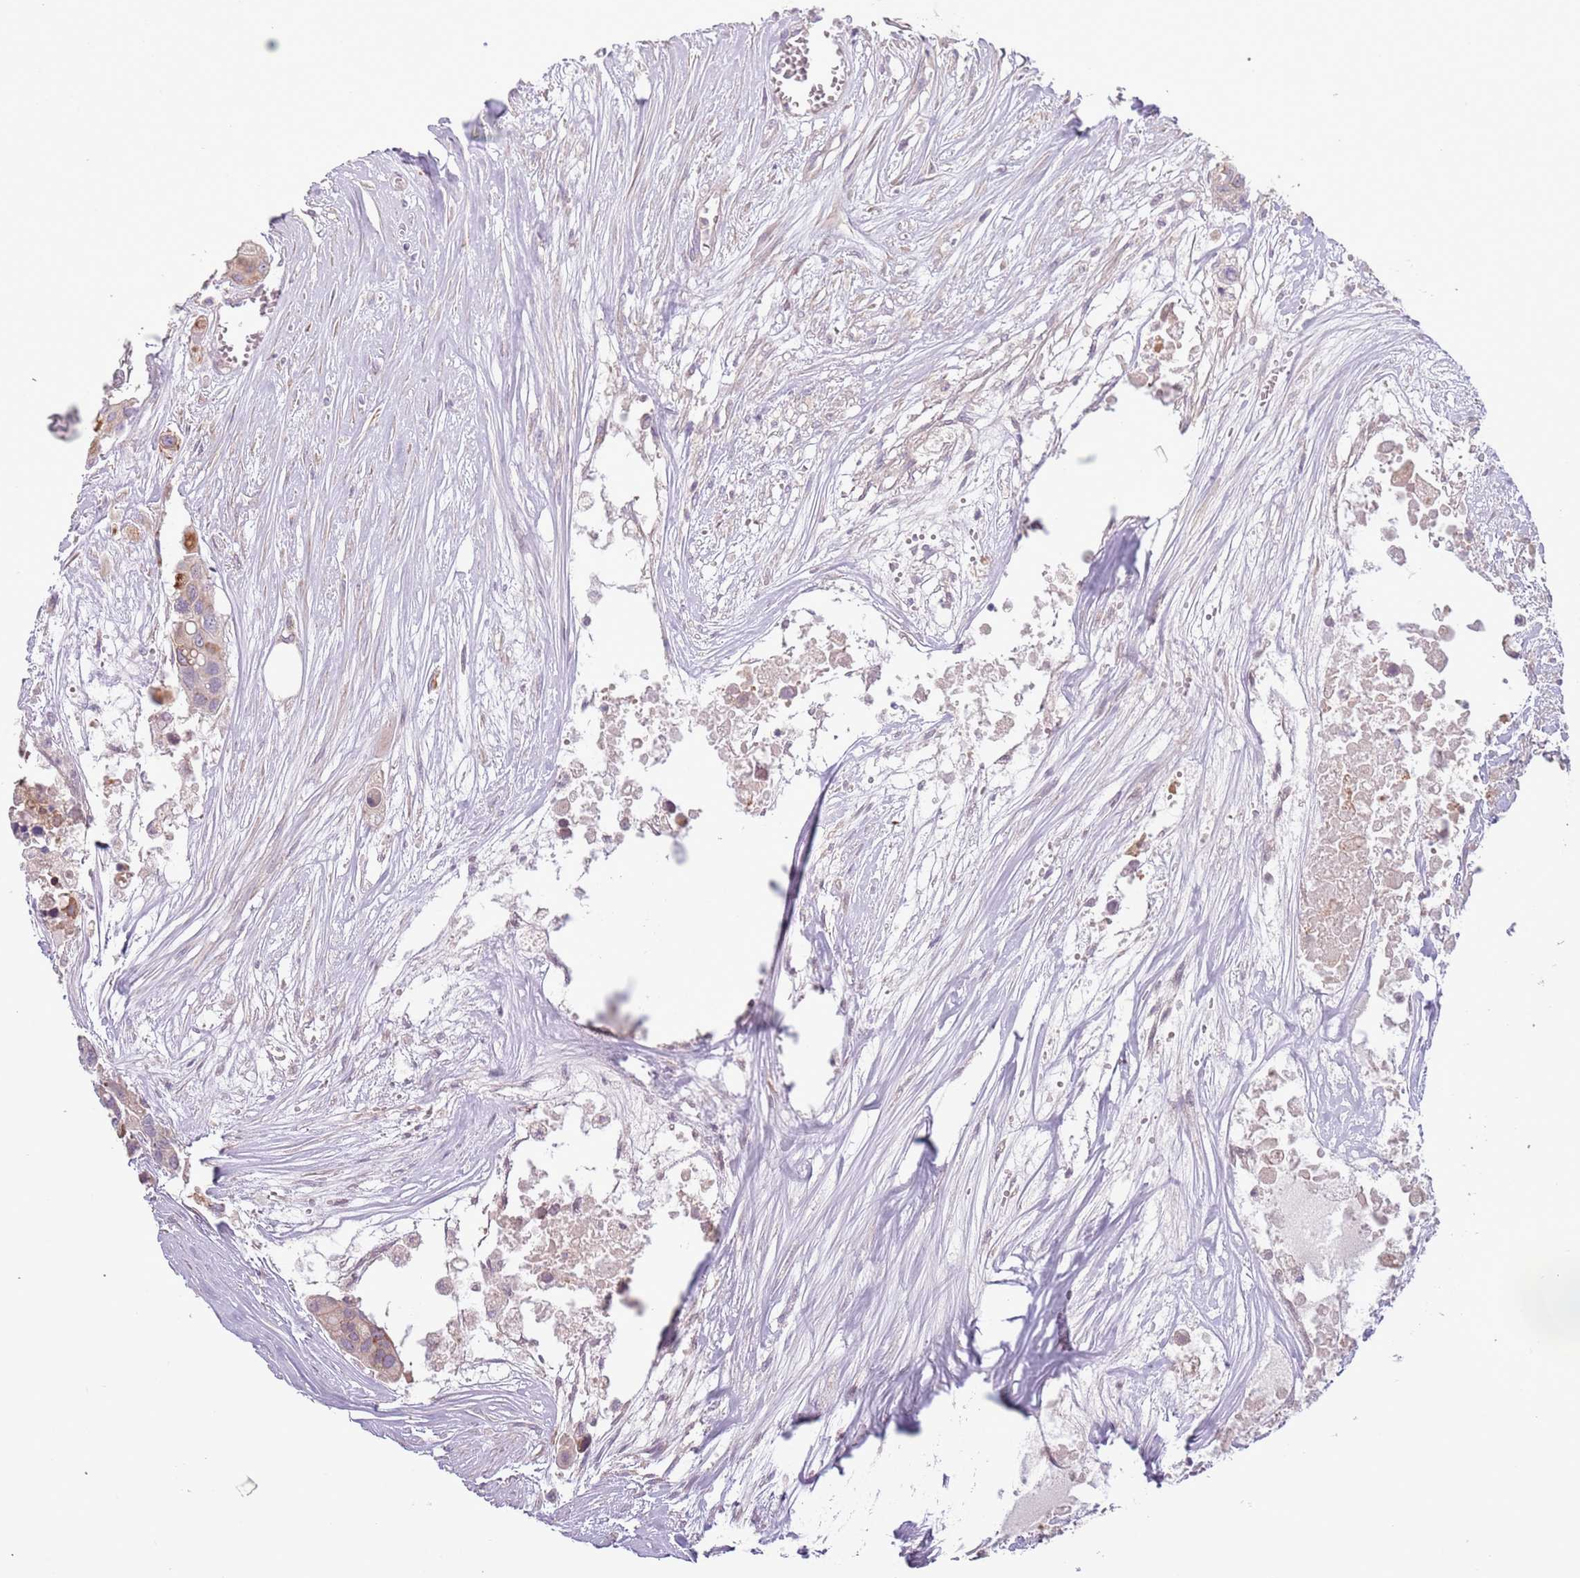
{"staining": {"intensity": "weak", "quantity": "<25%", "location": "cytoplasmic/membranous"}, "tissue": "colorectal cancer", "cell_type": "Tumor cells", "image_type": "cancer", "snomed": [{"axis": "morphology", "description": "Adenocarcinoma, NOS"}, {"axis": "topography", "description": "Colon"}], "caption": "Immunohistochemistry (IHC) of colorectal cancer displays no positivity in tumor cells. (Brightfield microscopy of DAB (3,3'-diaminobenzidine) immunohistochemistry at high magnification).", "gene": "DTD2", "patient": {"sex": "male", "age": 77}}